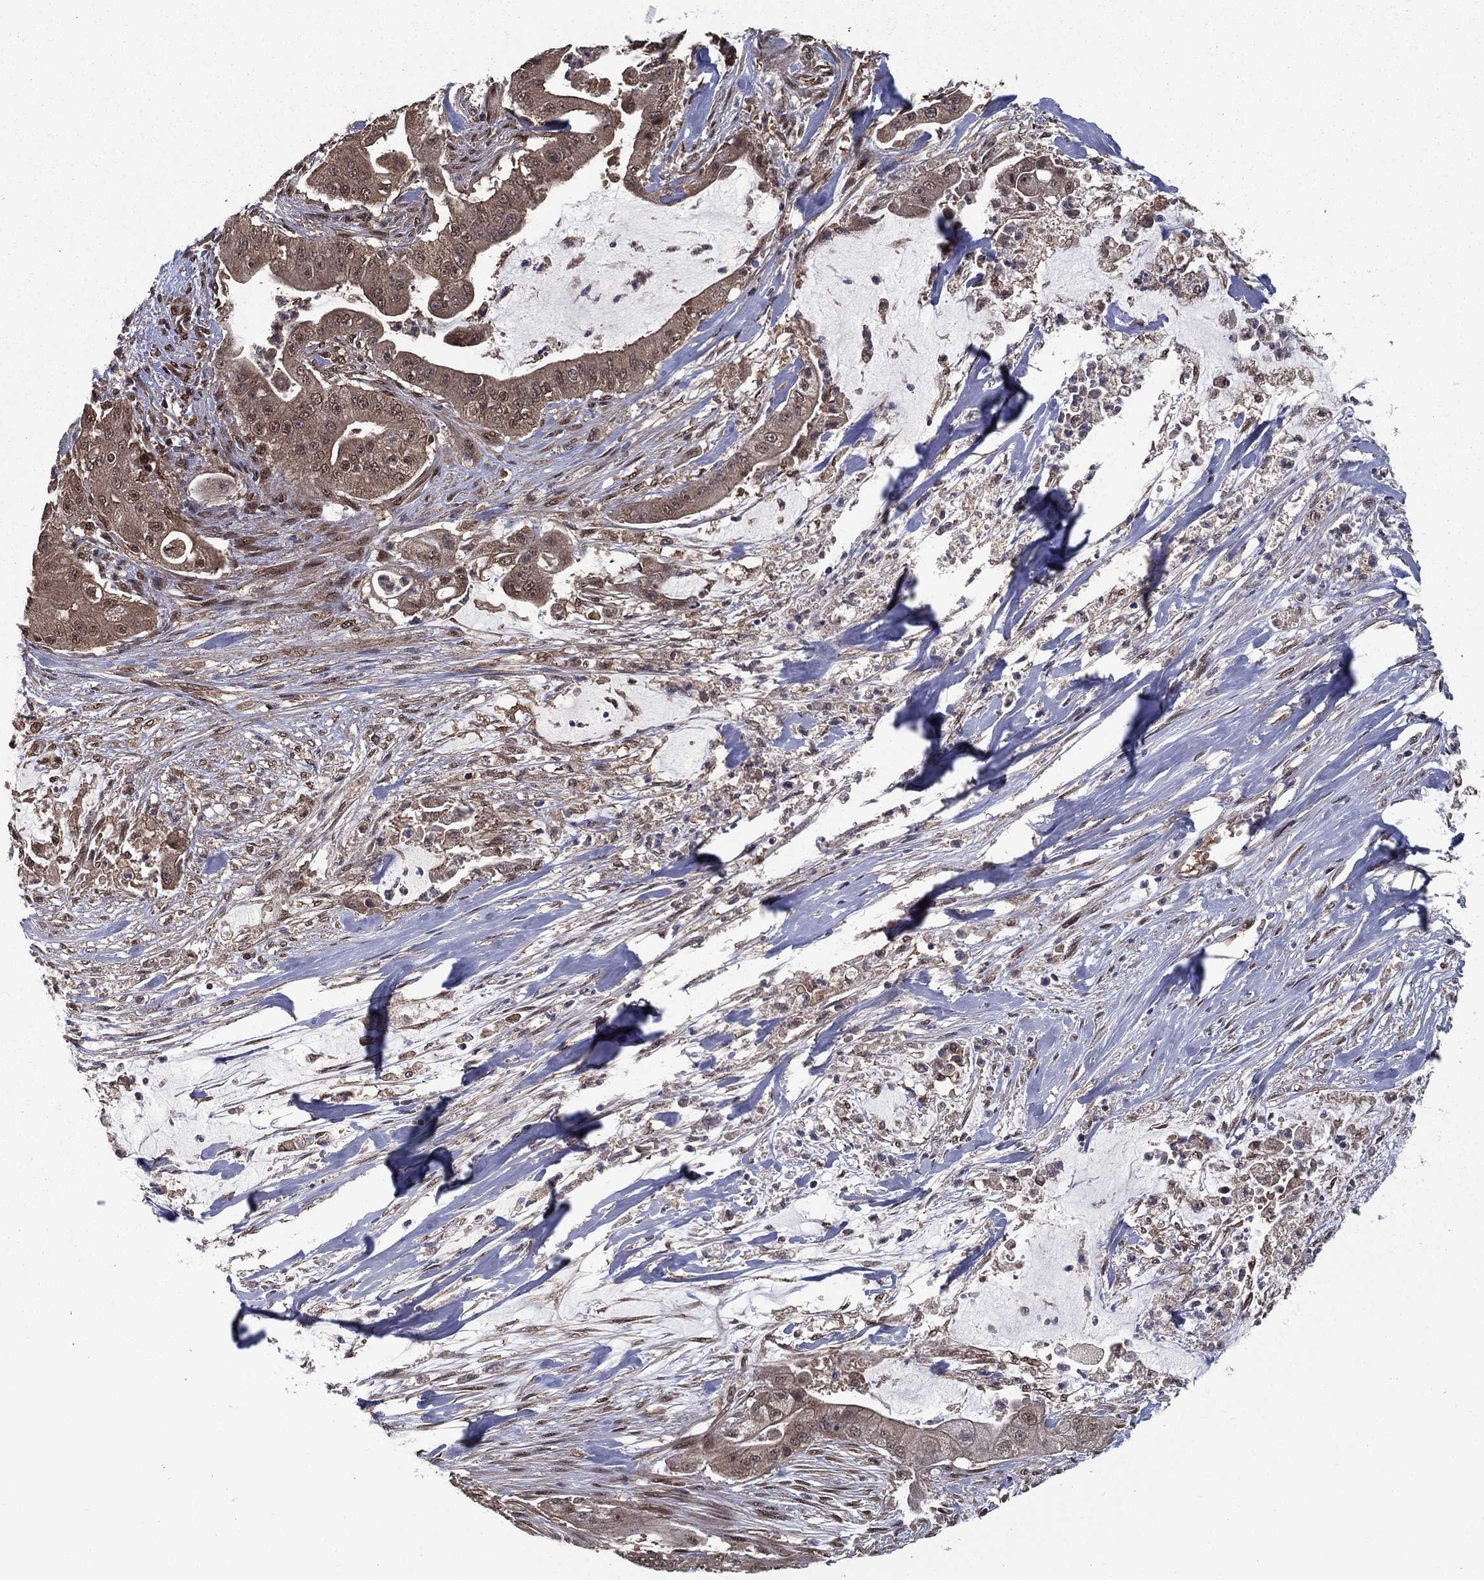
{"staining": {"intensity": "weak", "quantity": "25%-75%", "location": "cytoplasmic/membranous,nuclear"}, "tissue": "pancreatic cancer", "cell_type": "Tumor cells", "image_type": "cancer", "snomed": [{"axis": "morphology", "description": "Normal tissue, NOS"}, {"axis": "morphology", "description": "Inflammation, NOS"}, {"axis": "morphology", "description": "Adenocarcinoma, NOS"}, {"axis": "topography", "description": "Pancreas"}], "caption": "Immunohistochemistry (IHC) image of pancreatic cancer stained for a protein (brown), which displays low levels of weak cytoplasmic/membranous and nuclear expression in about 25%-75% of tumor cells.", "gene": "CARM1", "patient": {"sex": "male", "age": 57}}